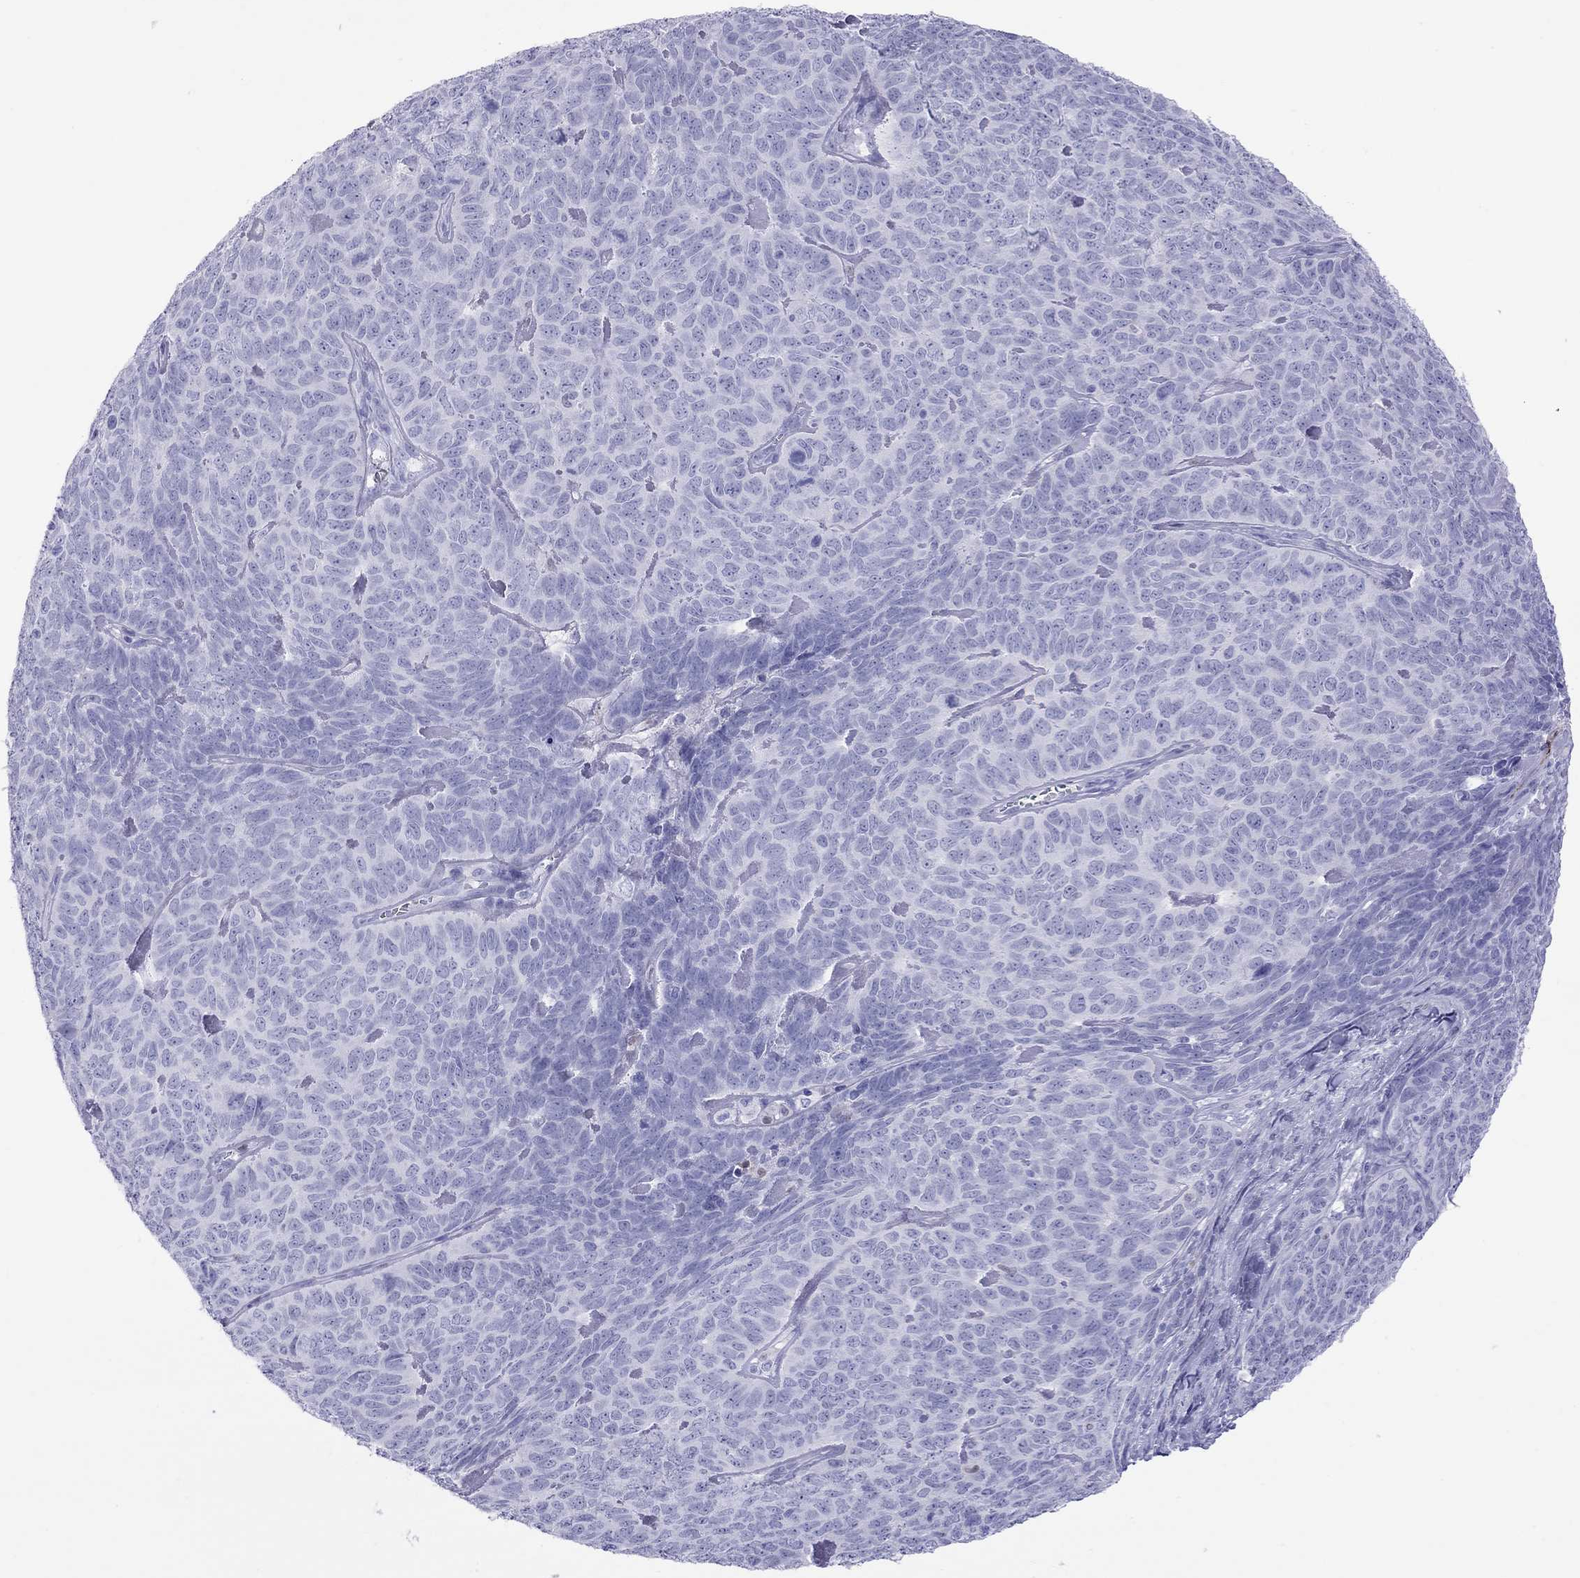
{"staining": {"intensity": "negative", "quantity": "none", "location": "none"}, "tissue": "skin cancer", "cell_type": "Tumor cells", "image_type": "cancer", "snomed": [{"axis": "morphology", "description": "Squamous cell carcinoma, NOS"}, {"axis": "topography", "description": "Skin"}, {"axis": "topography", "description": "Anal"}], "caption": "DAB (3,3'-diaminobenzidine) immunohistochemical staining of skin squamous cell carcinoma exhibits no significant positivity in tumor cells.", "gene": "SLAMF1", "patient": {"sex": "female", "age": 51}}